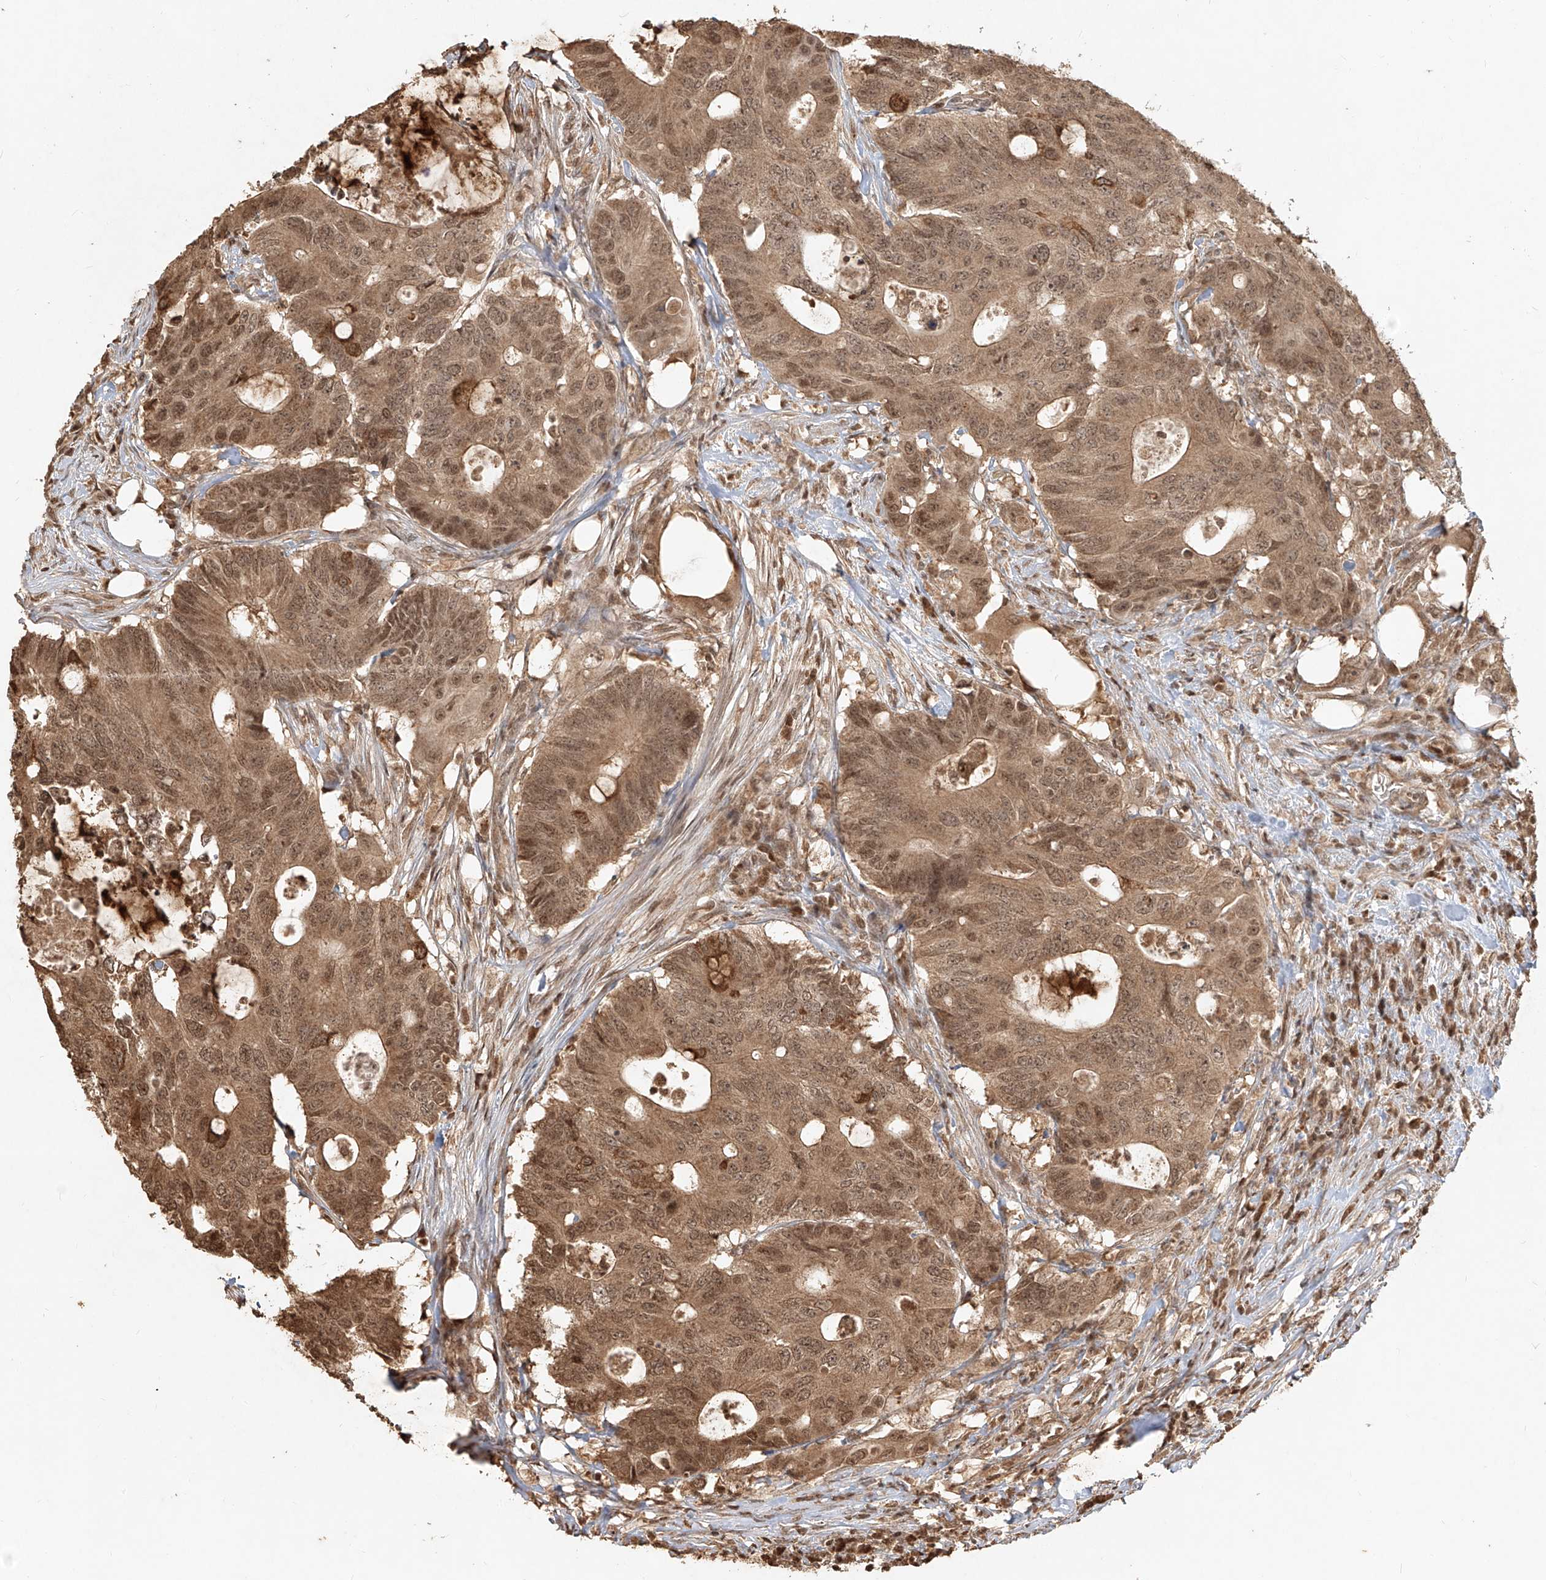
{"staining": {"intensity": "moderate", "quantity": ">75%", "location": "cytoplasmic/membranous,nuclear"}, "tissue": "colorectal cancer", "cell_type": "Tumor cells", "image_type": "cancer", "snomed": [{"axis": "morphology", "description": "Adenocarcinoma, NOS"}, {"axis": "topography", "description": "Colon"}], "caption": "The immunohistochemical stain shows moderate cytoplasmic/membranous and nuclear staining in tumor cells of adenocarcinoma (colorectal) tissue.", "gene": "UBE2K", "patient": {"sex": "male", "age": 71}}